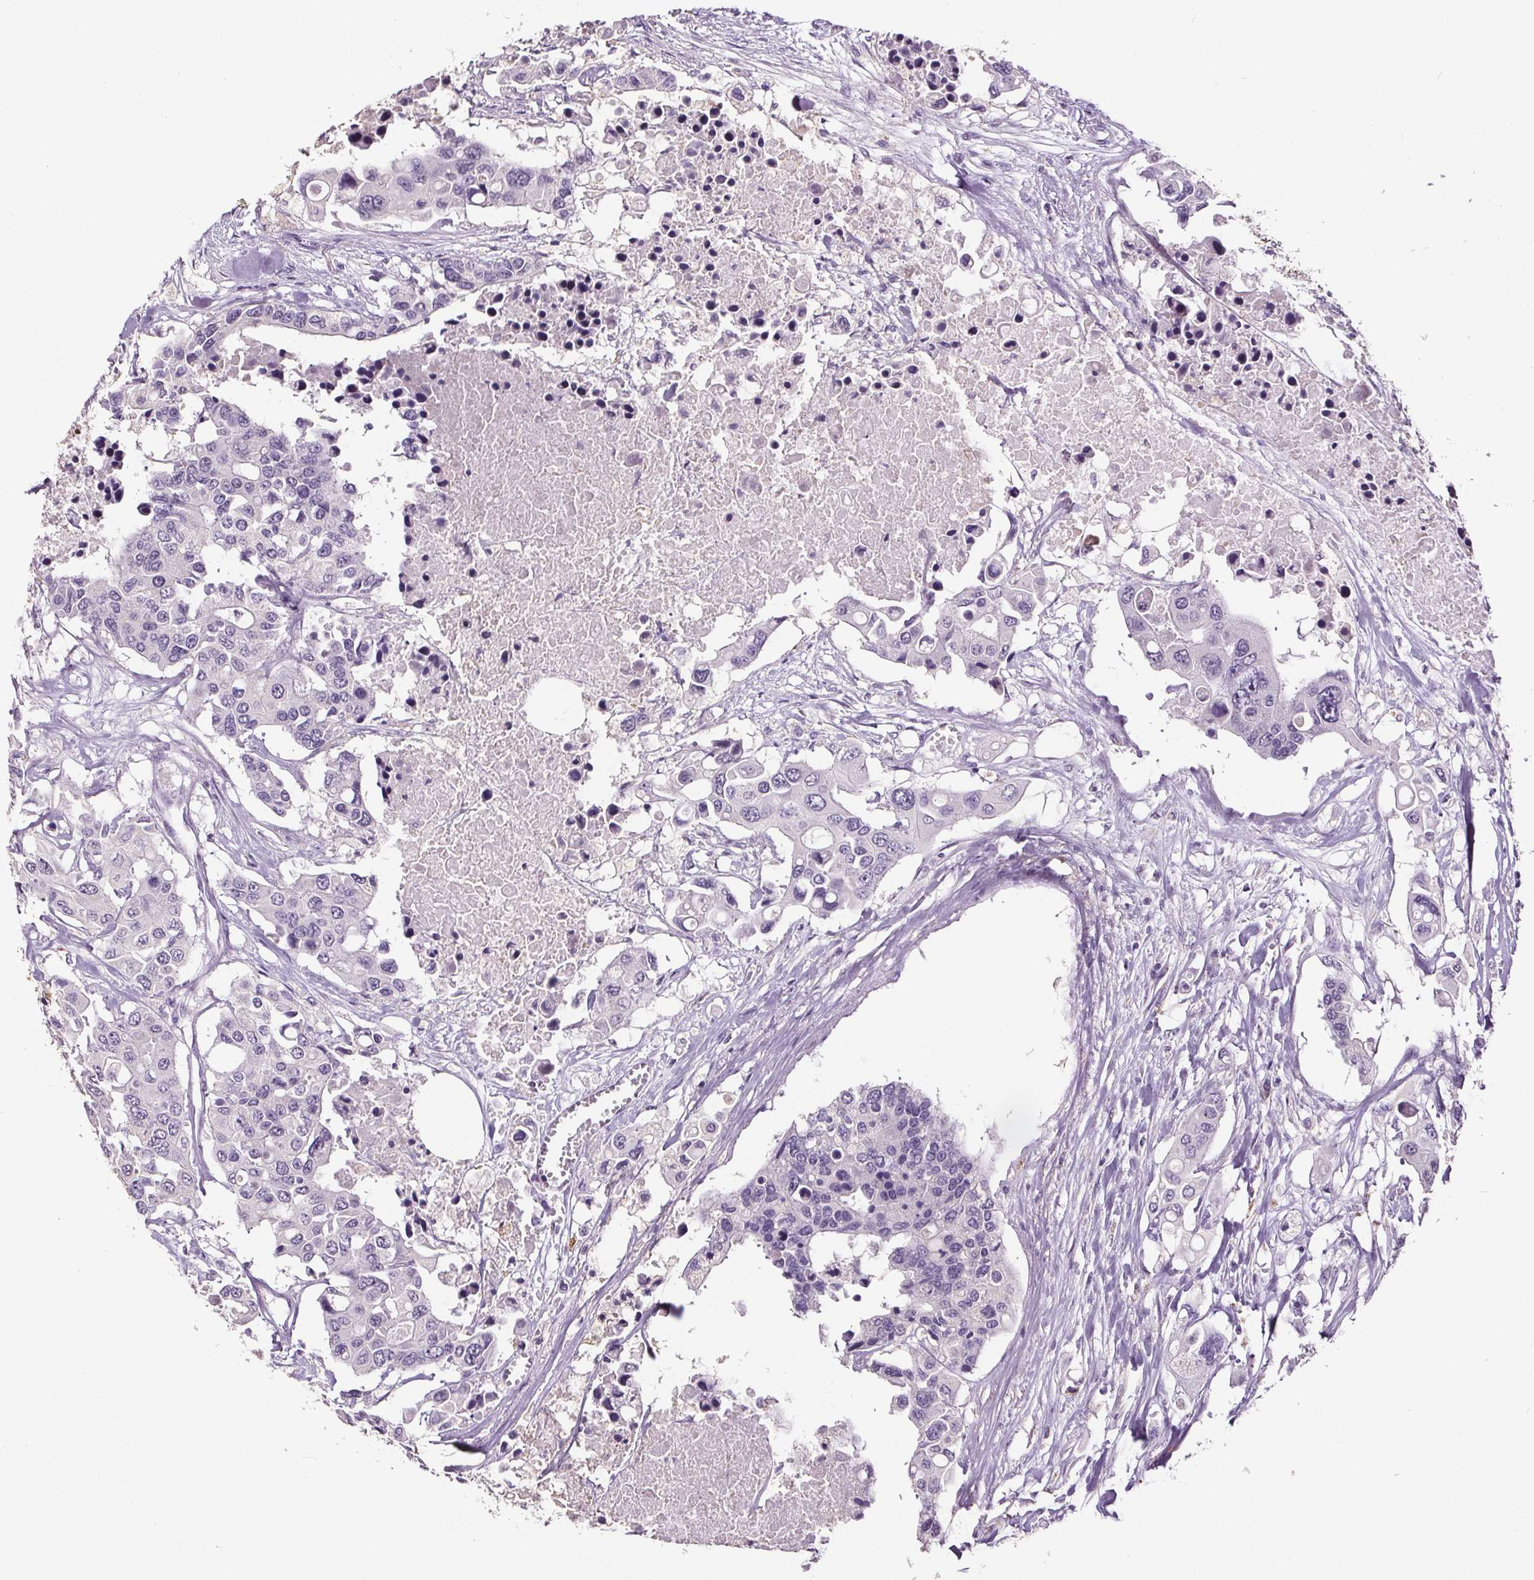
{"staining": {"intensity": "negative", "quantity": "none", "location": "none"}, "tissue": "colorectal cancer", "cell_type": "Tumor cells", "image_type": "cancer", "snomed": [{"axis": "morphology", "description": "Adenocarcinoma, NOS"}, {"axis": "topography", "description": "Colon"}], "caption": "Histopathology image shows no protein staining in tumor cells of colorectal adenocarcinoma tissue. The staining is performed using DAB brown chromogen with nuclei counter-stained in using hematoxylin.", "gene": "GPIHBP1", "patient": {"sex": "male", "age": 77}}